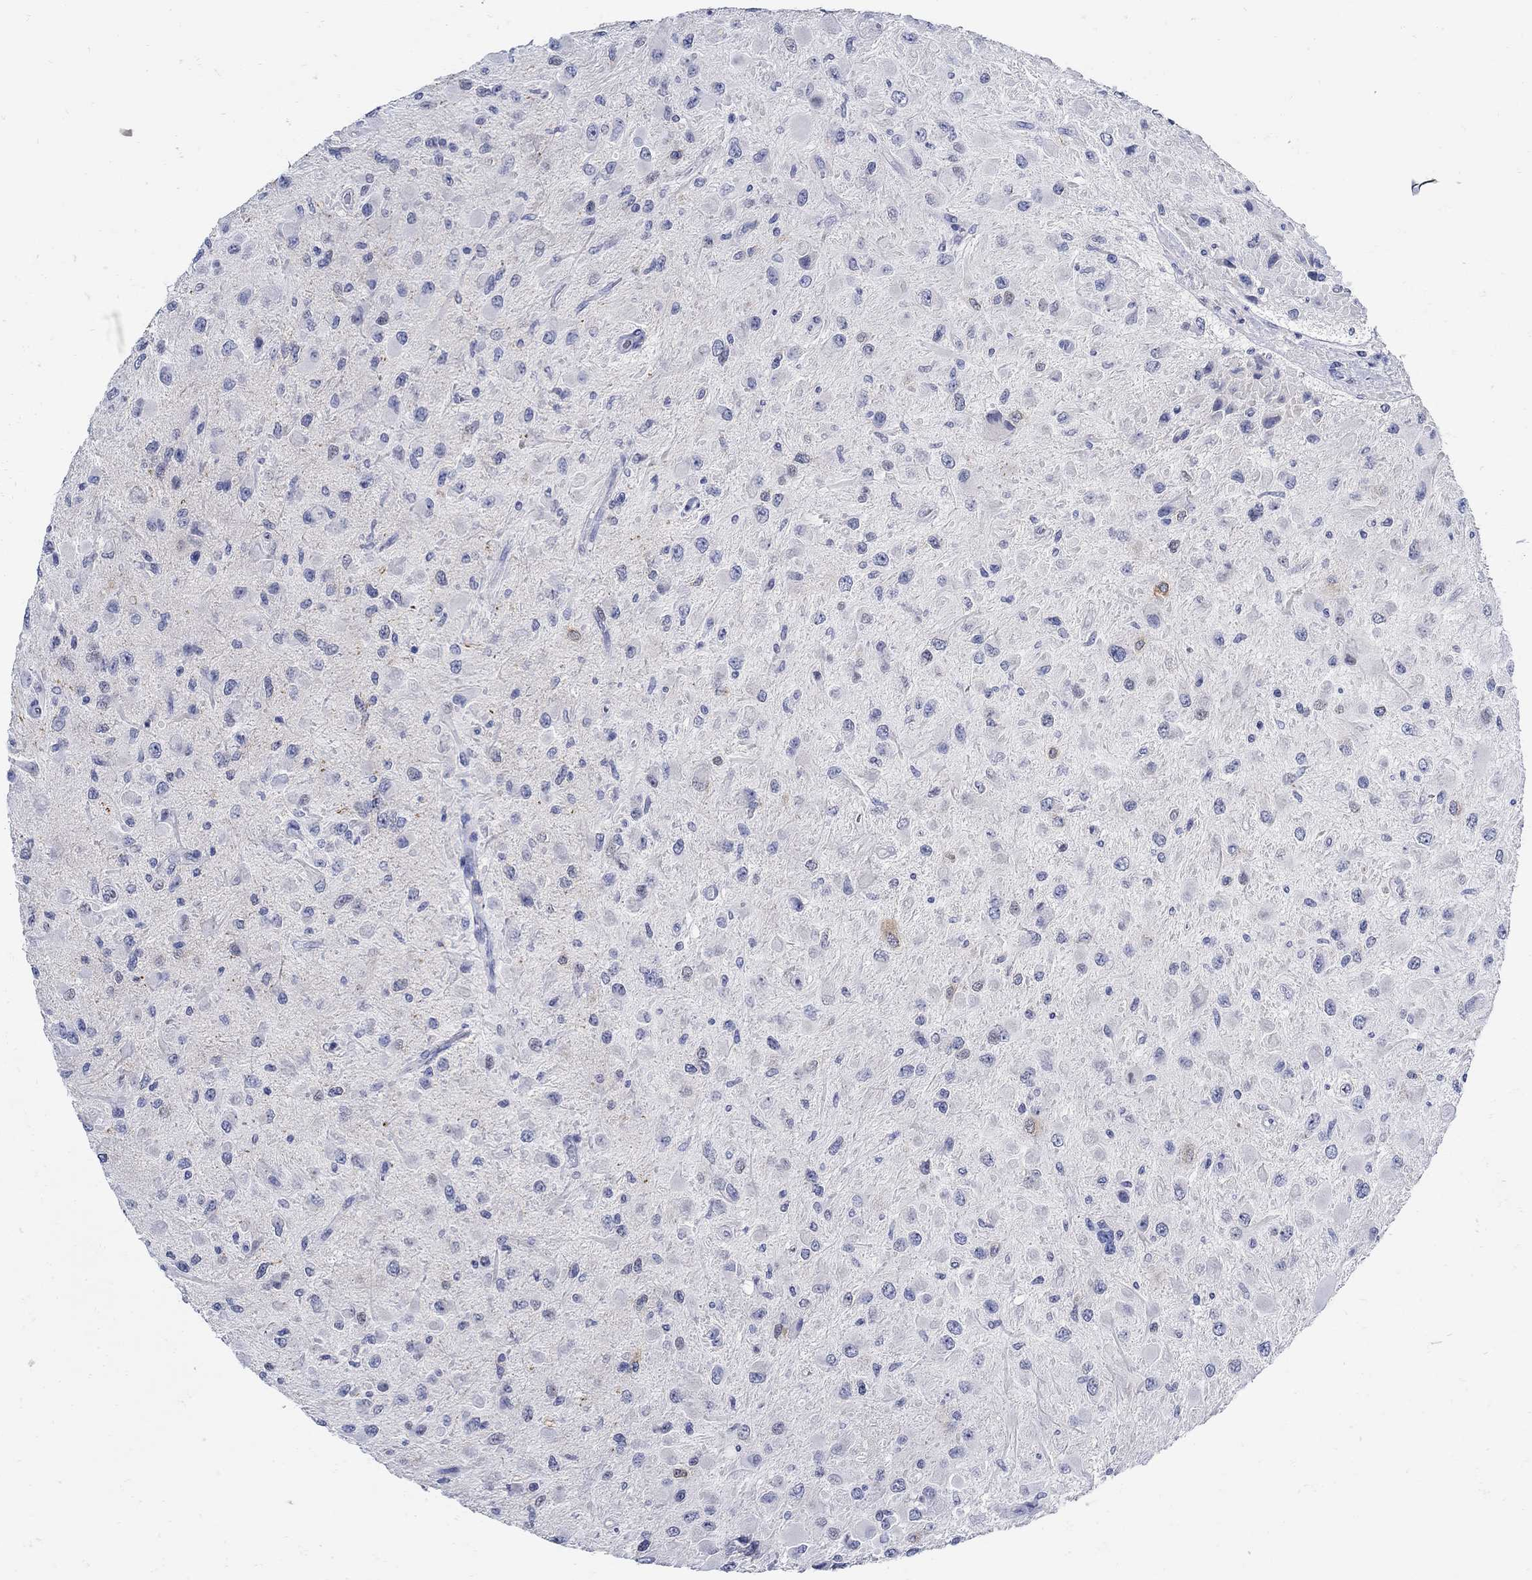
{"staining": {"intensity": "moderate", "quantity": "<25%", "location": "cytoplasmic/membranous"}, "tissue": "glioma", "cell_type": "Tumor cells", "image_type": "cancer", "snomed": [{"axis": "morphology", "description": "Glioma, malignant, High grade"}, {"axis": "topography", "description": "Cerebral cortex"}], "caption": "An image of human glioma stained for a protein reveals moderate cytoplasmic/membranous brown staining in tumor cells. (IHC, brightfield microscopy, high magnification).", "gene": "NOS1", "patient": {"sex": "male", "age": 35}}